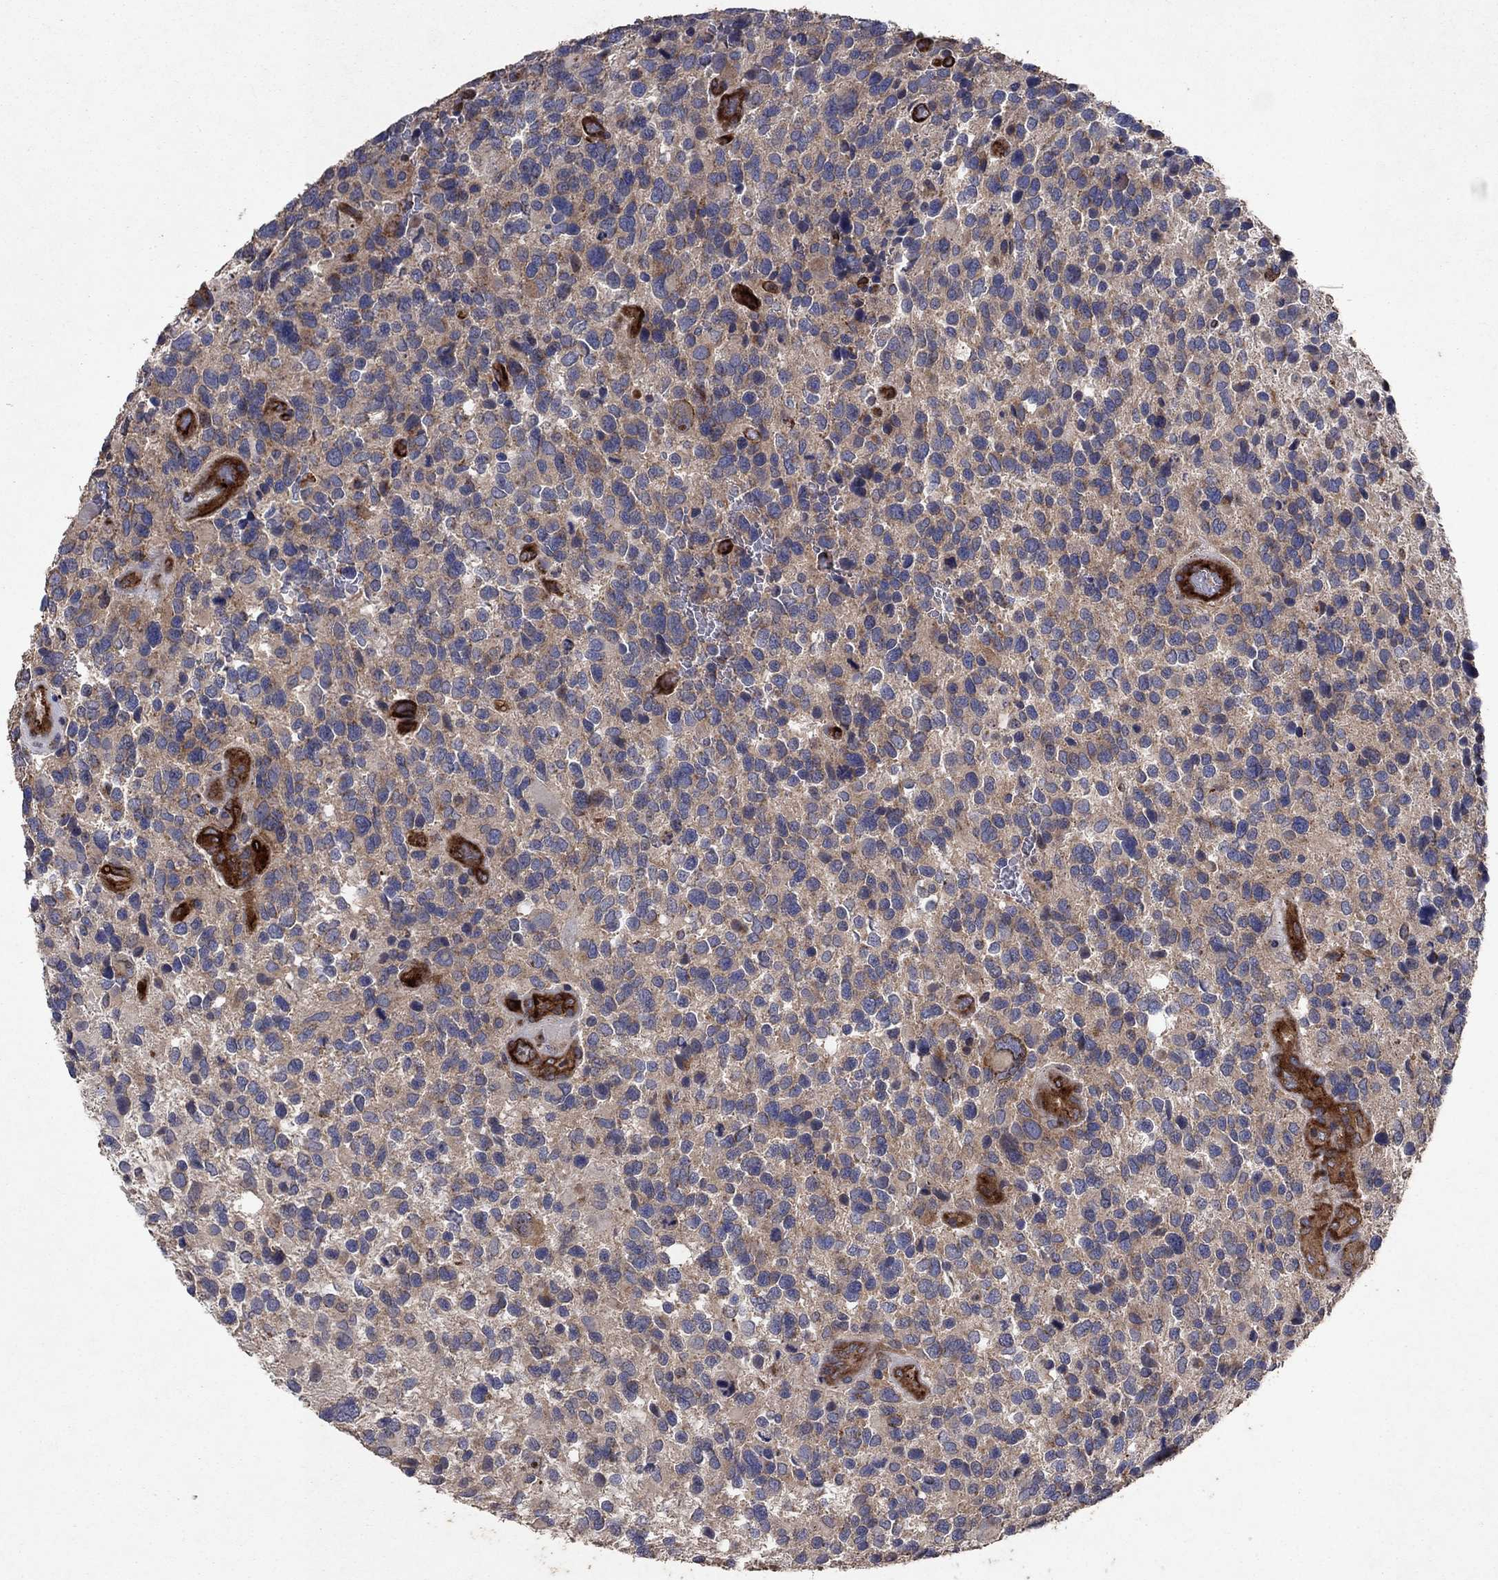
{"staining": {"intensity": "strong", "quantity": "<25%", "location": "cytoplasmic/membranous"}, "tissue": "glioma", "cell_type": "Tumor cells", "image_type": "cancer", "snomed": [{"axis": "morphology", "description": "Glioma, malignant, Low grade"}, {"axis": "topography", "description": "Brain"}], "caption": "There is medium levels of strong cytoplasmic/membranous expression in tumor cells of malignant glioma (low-grade), as demonstrated by immunohistochemical staining (brown color).", "gene": "FRG1", "patient": {"sex": "female", "age": 32}}